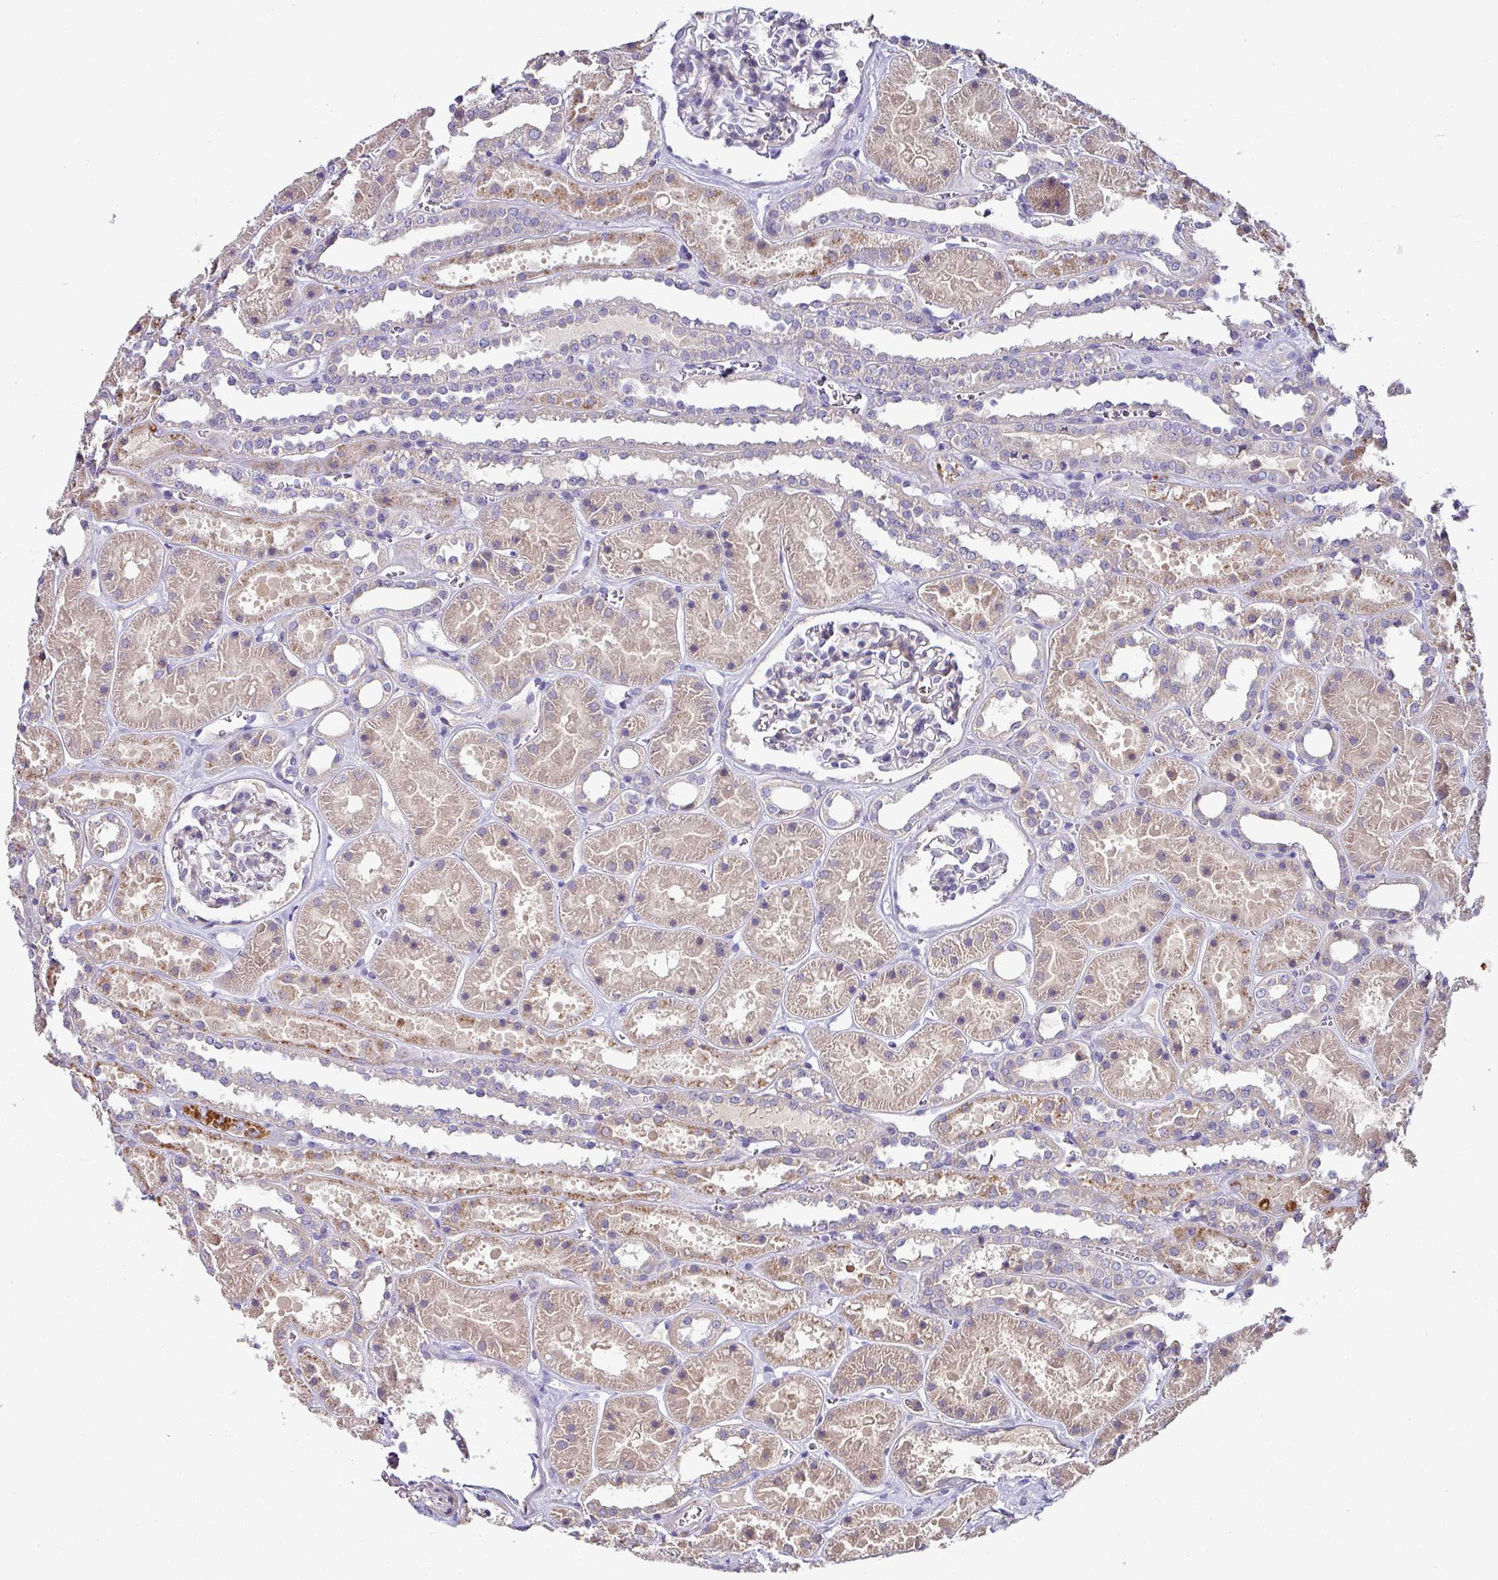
{"staining": {"intensity": "negative", "quantity": "none", "location": "none"}, "tissue": "kidney", "cell_type": "Cells in glomeruli", "image_type": "normal", "snomed": [{"axis": "morphology", "description": "Normal tissue, NOS"}, {"axis": "topography", "description": "Kidney"}], "caption": "IHC of normal kidney demonstrates no expression in cells in glomeruli.", "gene": "AEBP2", "patient": {"sex": "female", "age": 41}}